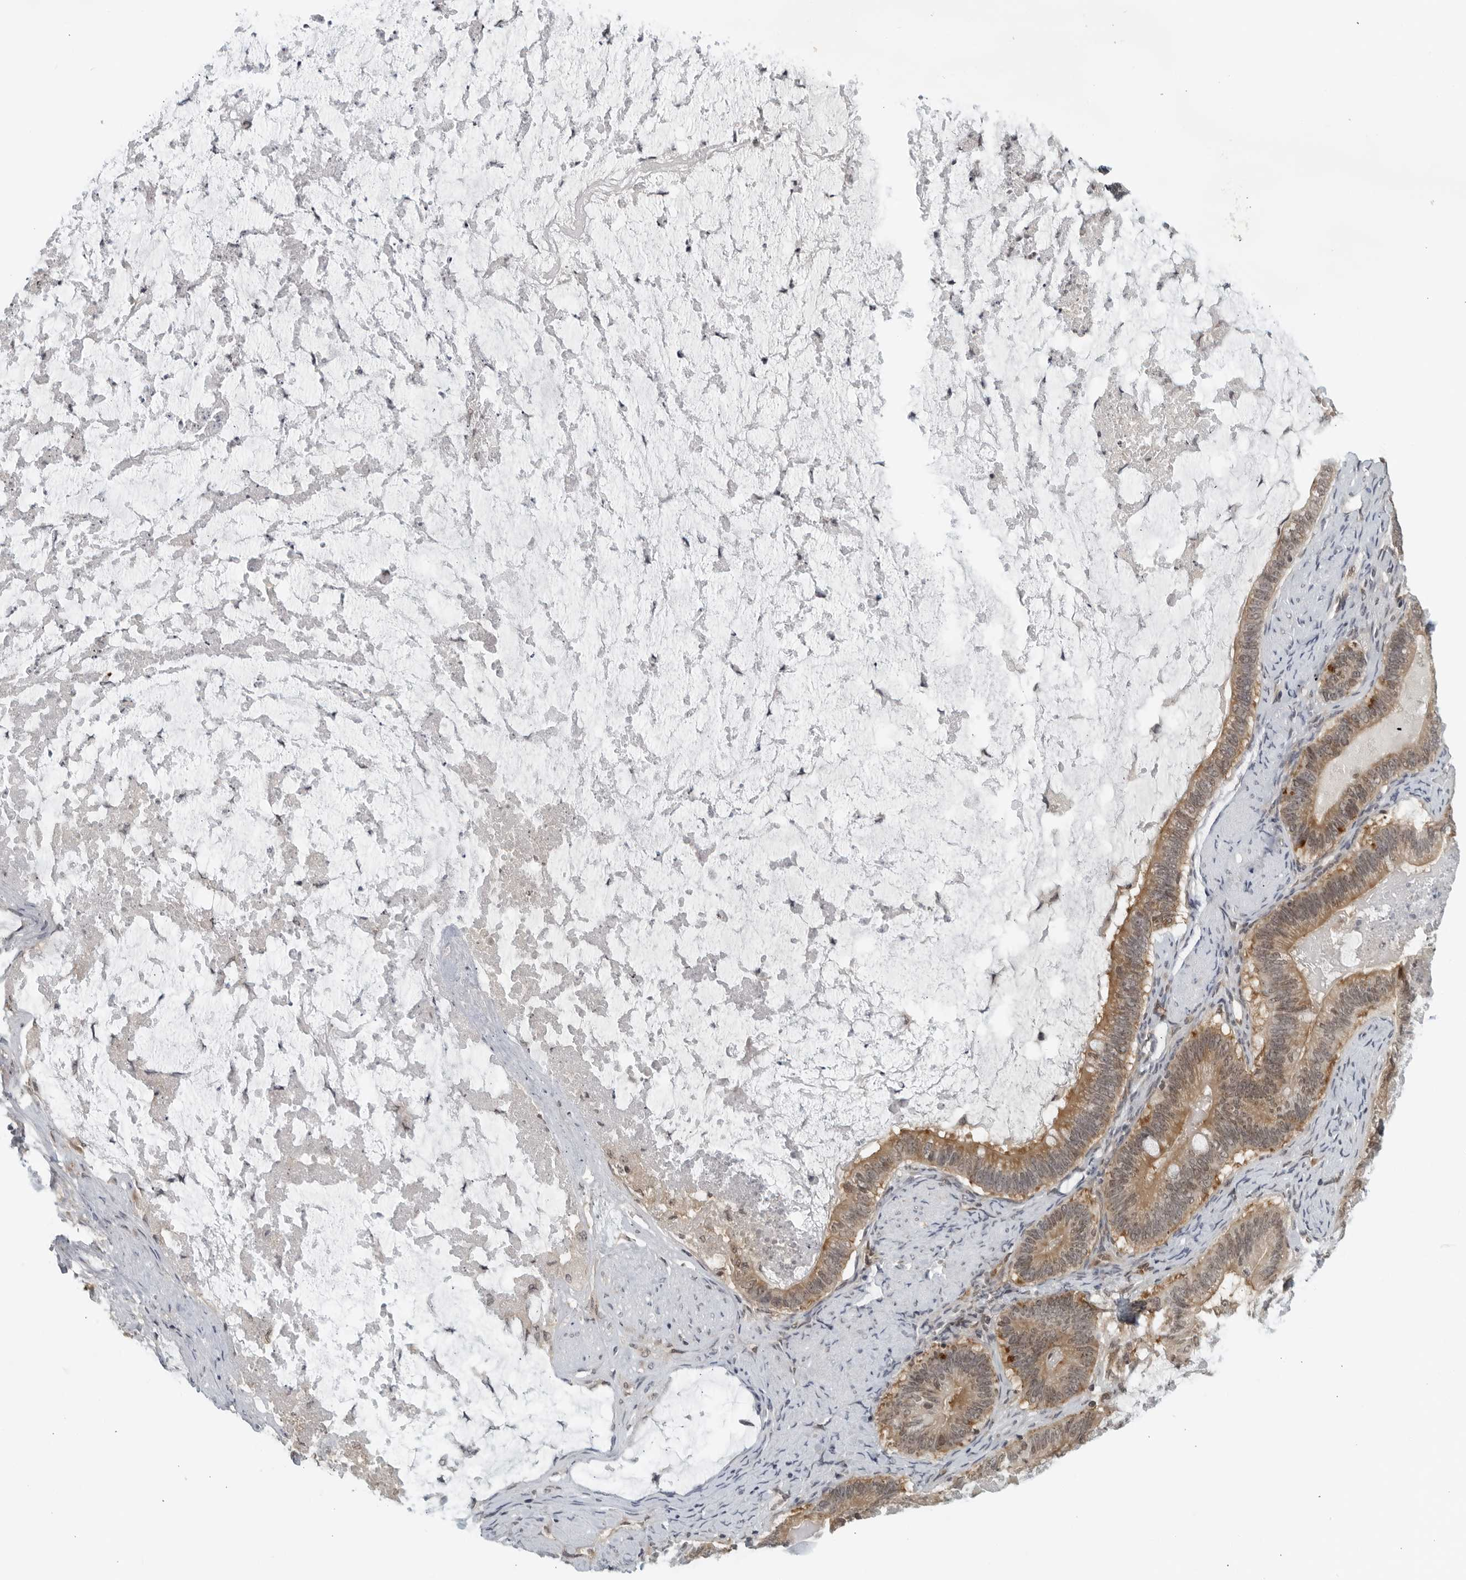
{"staining": {"intensity": "moderate", "quantity": ">75%", "location": "cytoplasmic/membranous"}, "tissue": "ovarian cancer", "cell_type": "Tumor cells", "image_type": "cancer", "snomed": [{"axis": "morphology", "description": "Cystadenocarcinoma, mucinous, NOS"}, {"axis": "topography", "description": "Ovary"}], "caption": "Mucinous cystadenocarcinoma (ovarian) stained with IHC demonstrates moderate cytoplasmic/membranous staining in about >75% of tumor cells. (brown staining indicates protein expression, while blue staining denotes nuclei).", "gene": "RC3H1", "patient": {"sex": "female", "age": 61}}